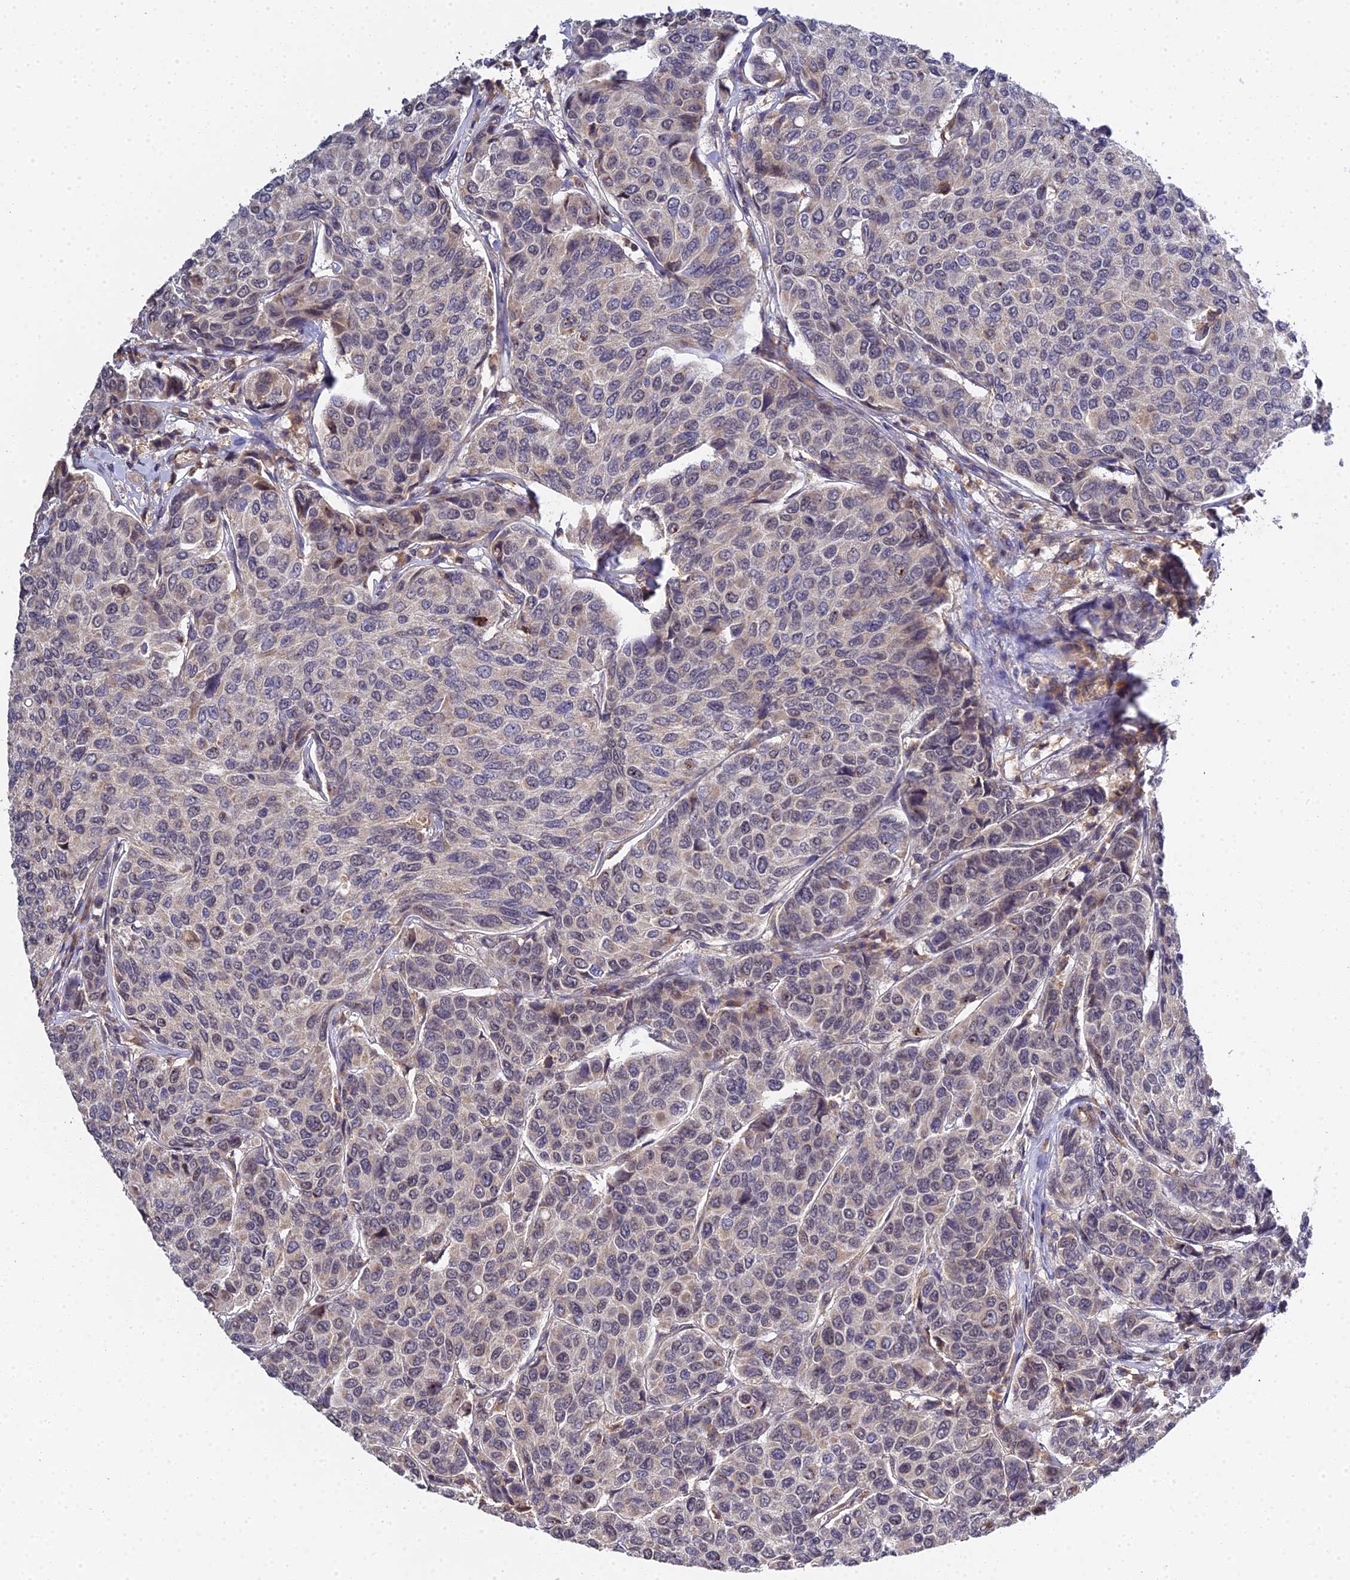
{"staining": {"intensity": "weak", "quantity": "<25%", "location": "cytoplasmic/membranous,nuclear"}, "tissue": "breast cancer", "cell_type": "Tumor cells", "image_type": "cancer", "snomed": [{"axis": "morphology", "description": "Duct carcinoma"}, {"axis": "topography", "description": "Breast"}], "caption": "Protein analysis of breast cancer (intraductal carcinoma) displays no significant positivity in tumor cells.", "gene": "TPRX1", "patient": {"sex": "female", "age": 55}}